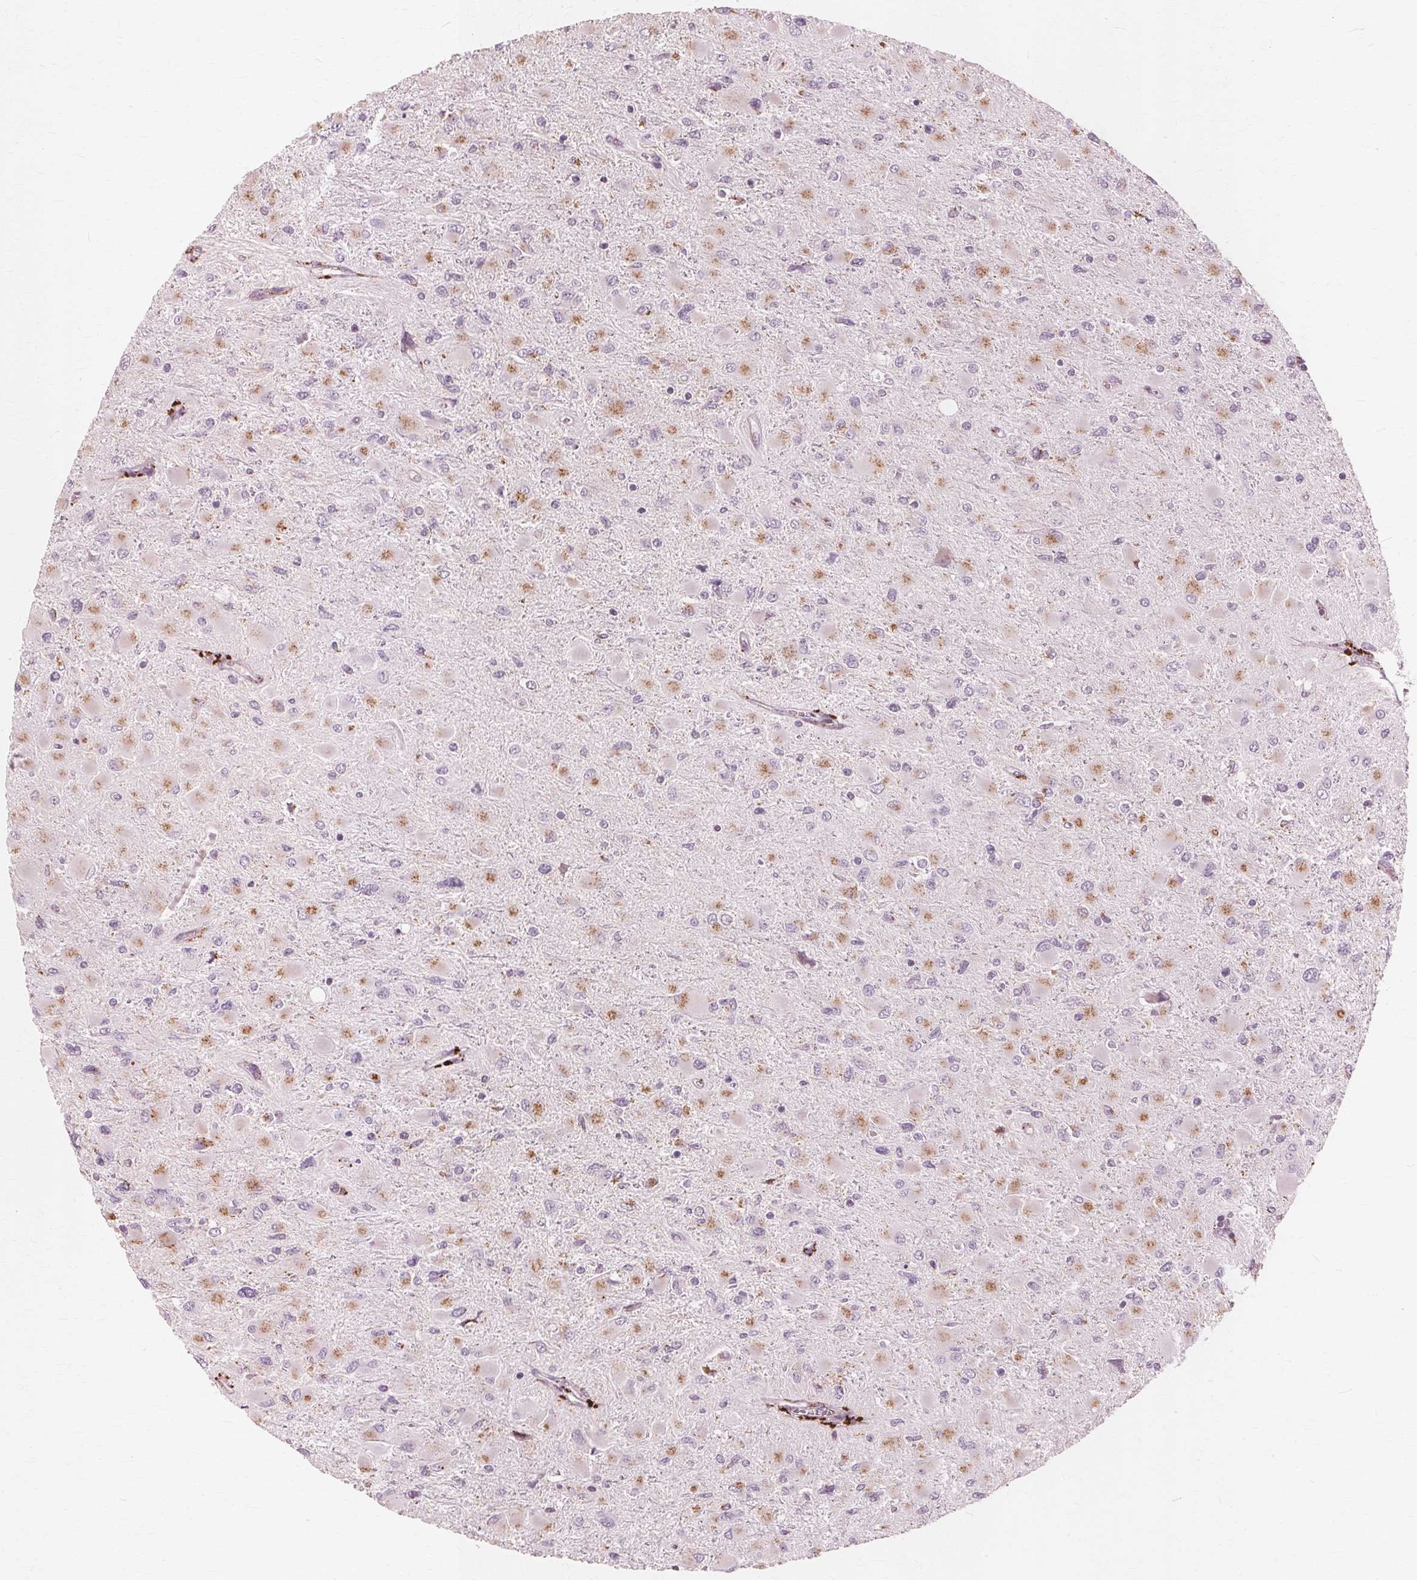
{"staining": {"intensity": "negative", "quantity": "none", "location": "none"}, "tissue": "glioma", "cell_type": "Tumor cells", "image_type": "cancer", "snomed": [{"axis": "morphology", "description": "Glioma, malignant, High grade"}, {"axis": "topography", "description": "Cerebral cortex"}], "caption": "IHC photomicrograph of neoplastic tissue: human glioma stained with DAB reveals no significant protein staining in tumor cells.", "gene": "DNASE2", "patient": {"sex": "female", "age": 36}}